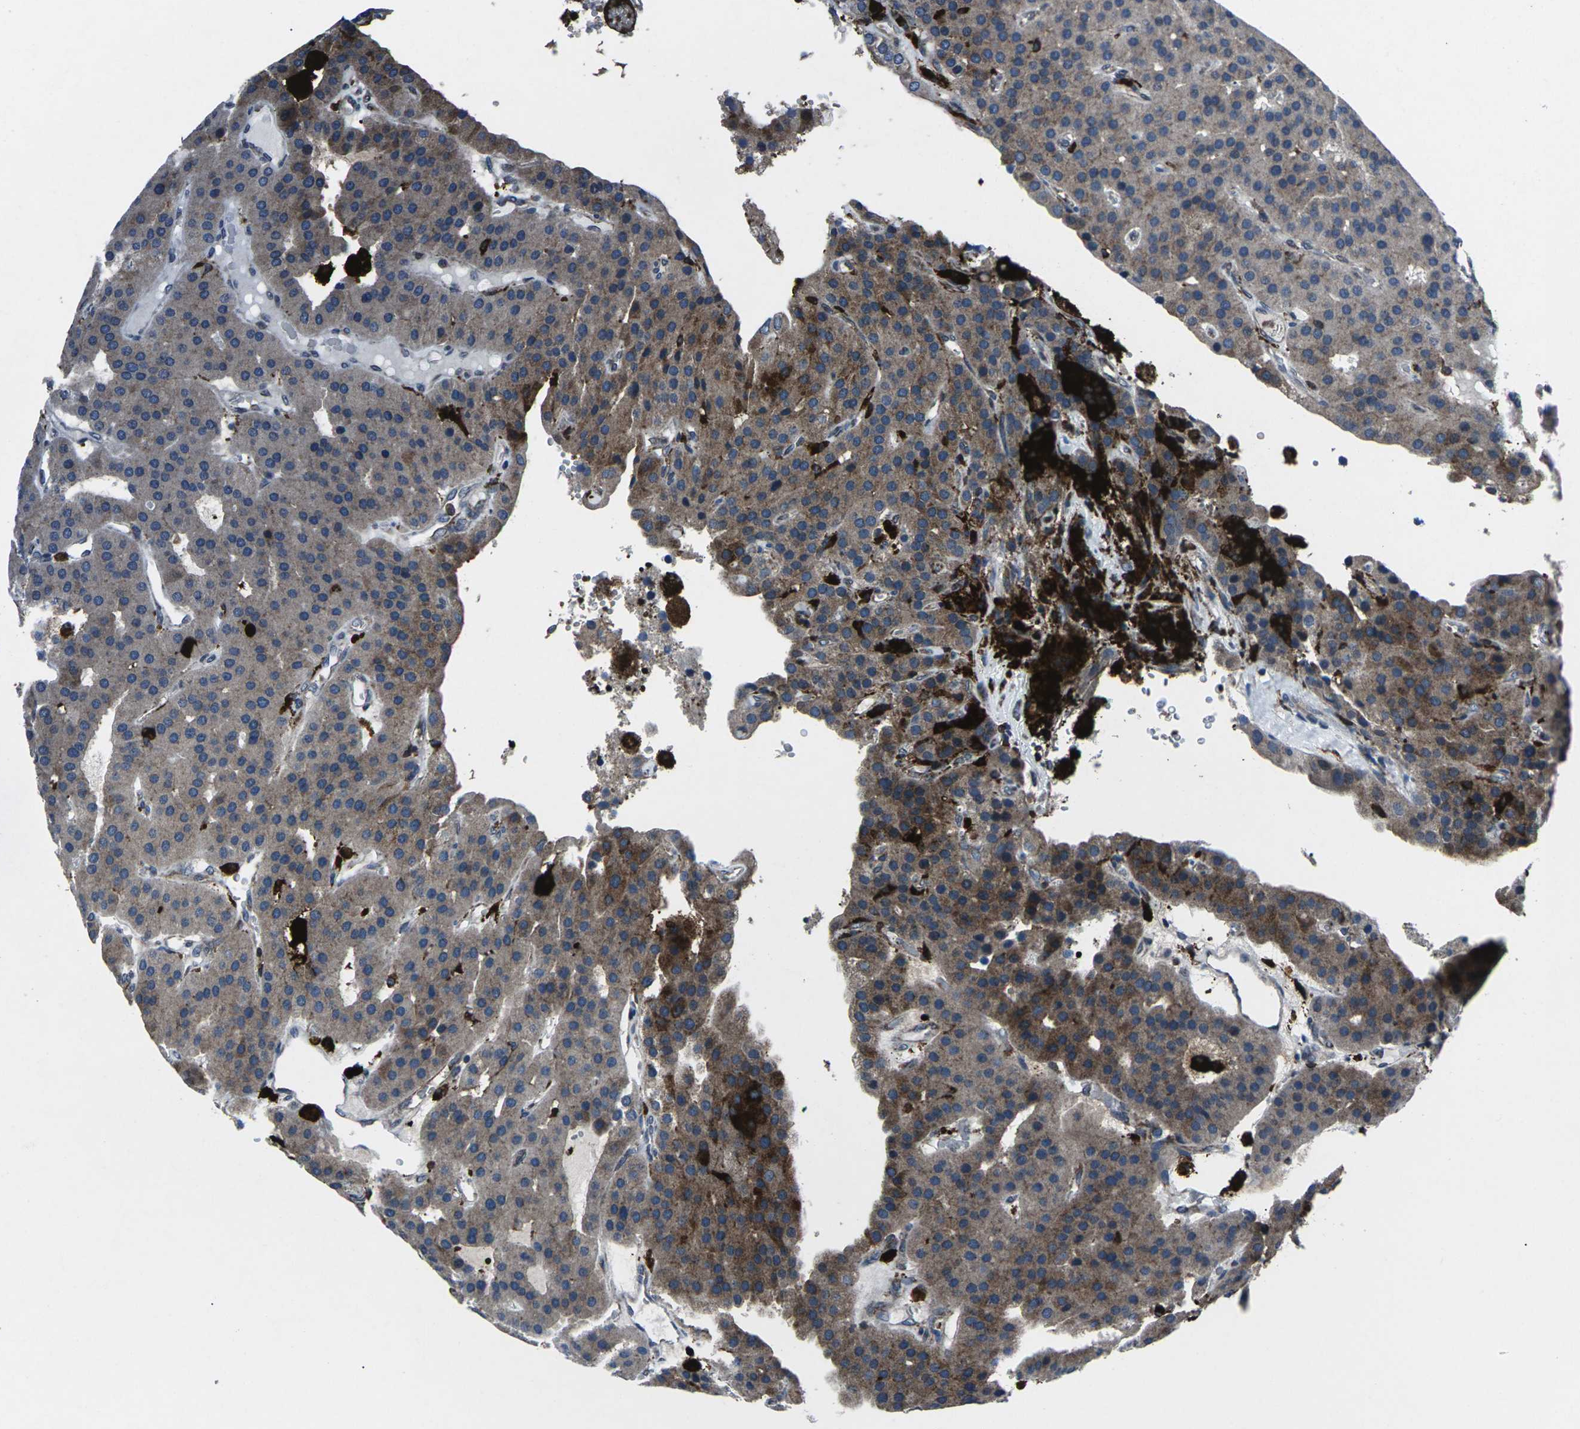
{"staining": {"intensity": "moderate", "quantity": ">75%", "location": "cytoplasmic/membranous"}, "tissue": "parathyroid gland", "cell_type": "Glandular cells", "image_type": "normal", "snomed": [{"axis": "morphology", "description": "Normal tissue, NOS"}, {"axis": "morphology", "description": "Adenoma, NOS"}, {"axis": "topography", "description": "Parathyroid gland"}], "caption": "Glandular cells display moderate cytoplasmic/membranous expression in approximately >75% of cells in unremarkable parathyroid gland.", "gene": "STAT4", "patient": {"sex": "female", "age": 86}}